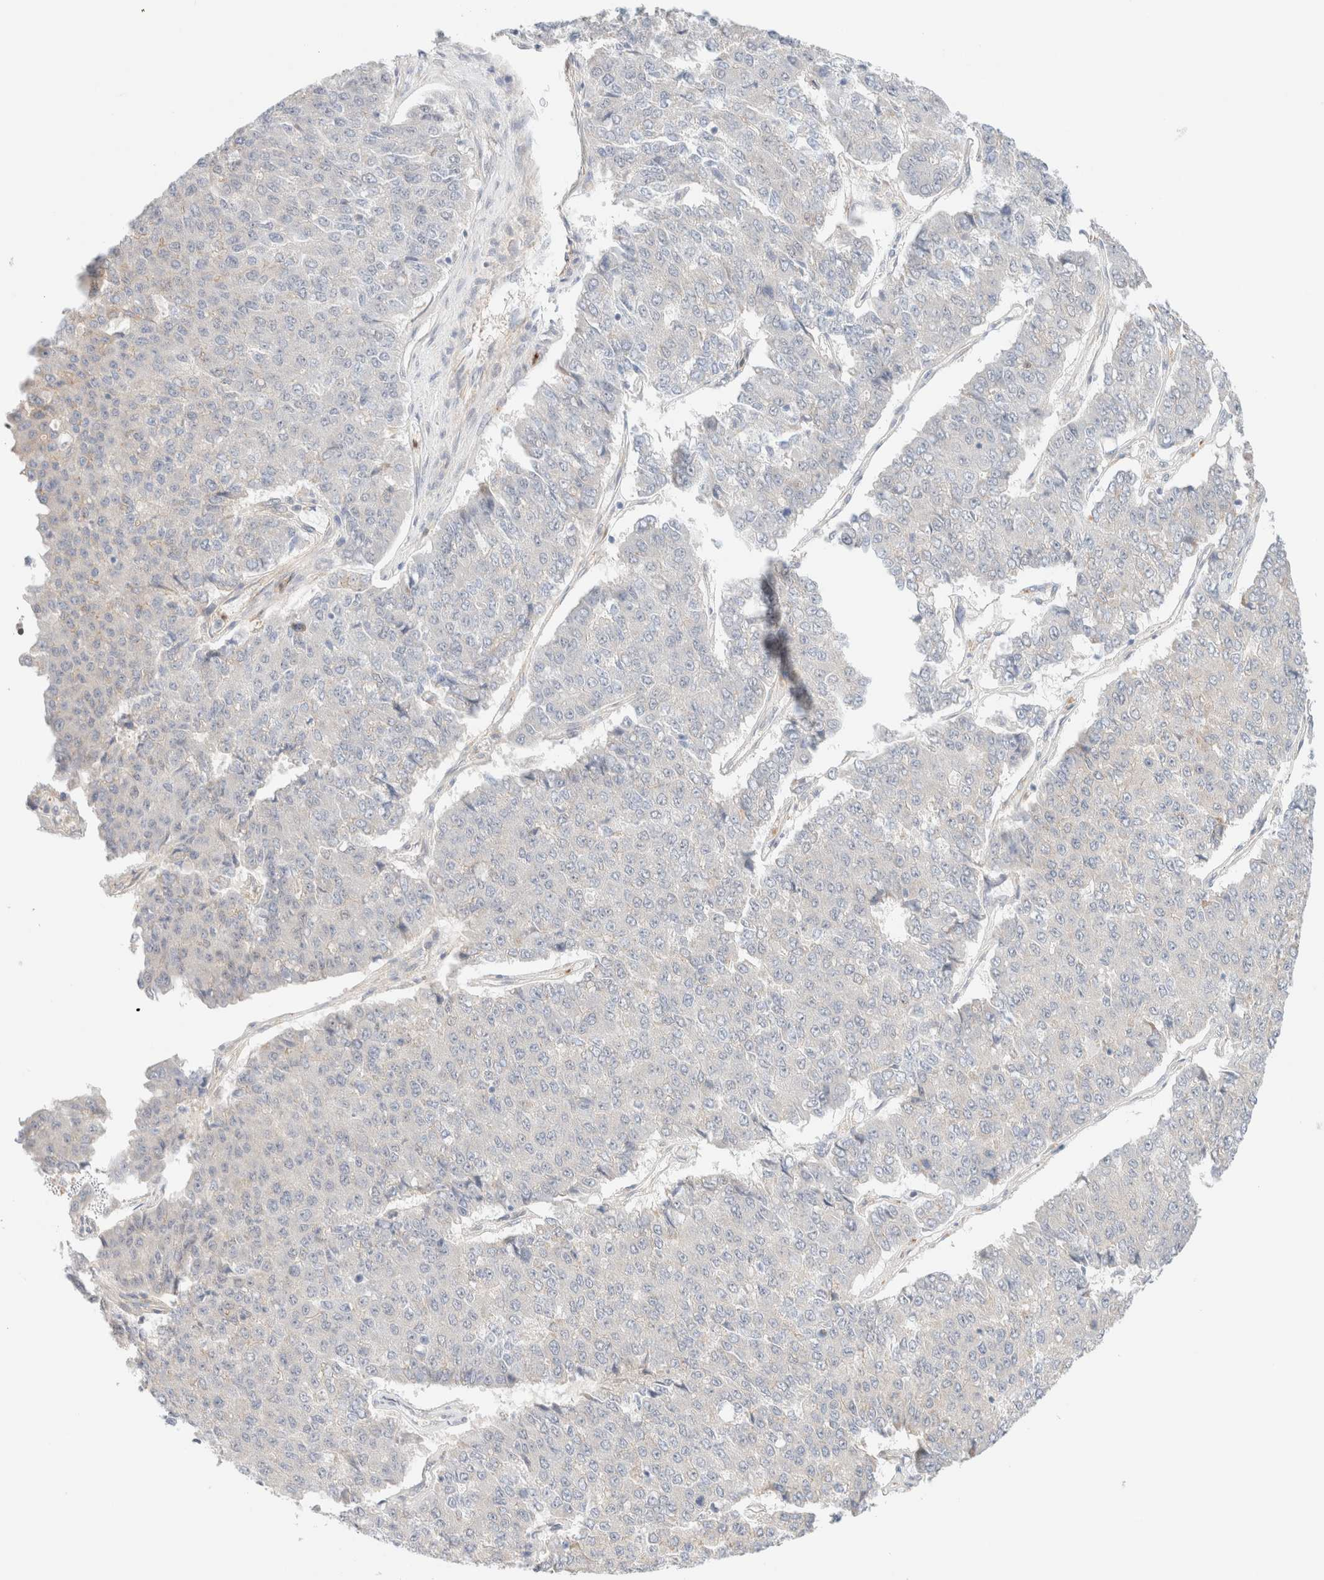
{"staining": {"intensity": "negative", "quantity": "none", "location": "none"}, "tissue": "pancreatic cancer", "cell_type": "Tumor cells", "image_type": "cancer", "snomed": [{"axis": "morphology", "description": "Adenocarcinoma, NOS"}, {"axis": "topography", "description": "Pancreas"}], "caption": "This micrograph is of pancreatic cancer stained with immunohistochemistry (IHC) to label a protein in brown with the nuclei are counter-stained blue. There is no expression in tumor cells.", "gene": "UNC13B", "patient": {"sex": "male", "age": 50}}